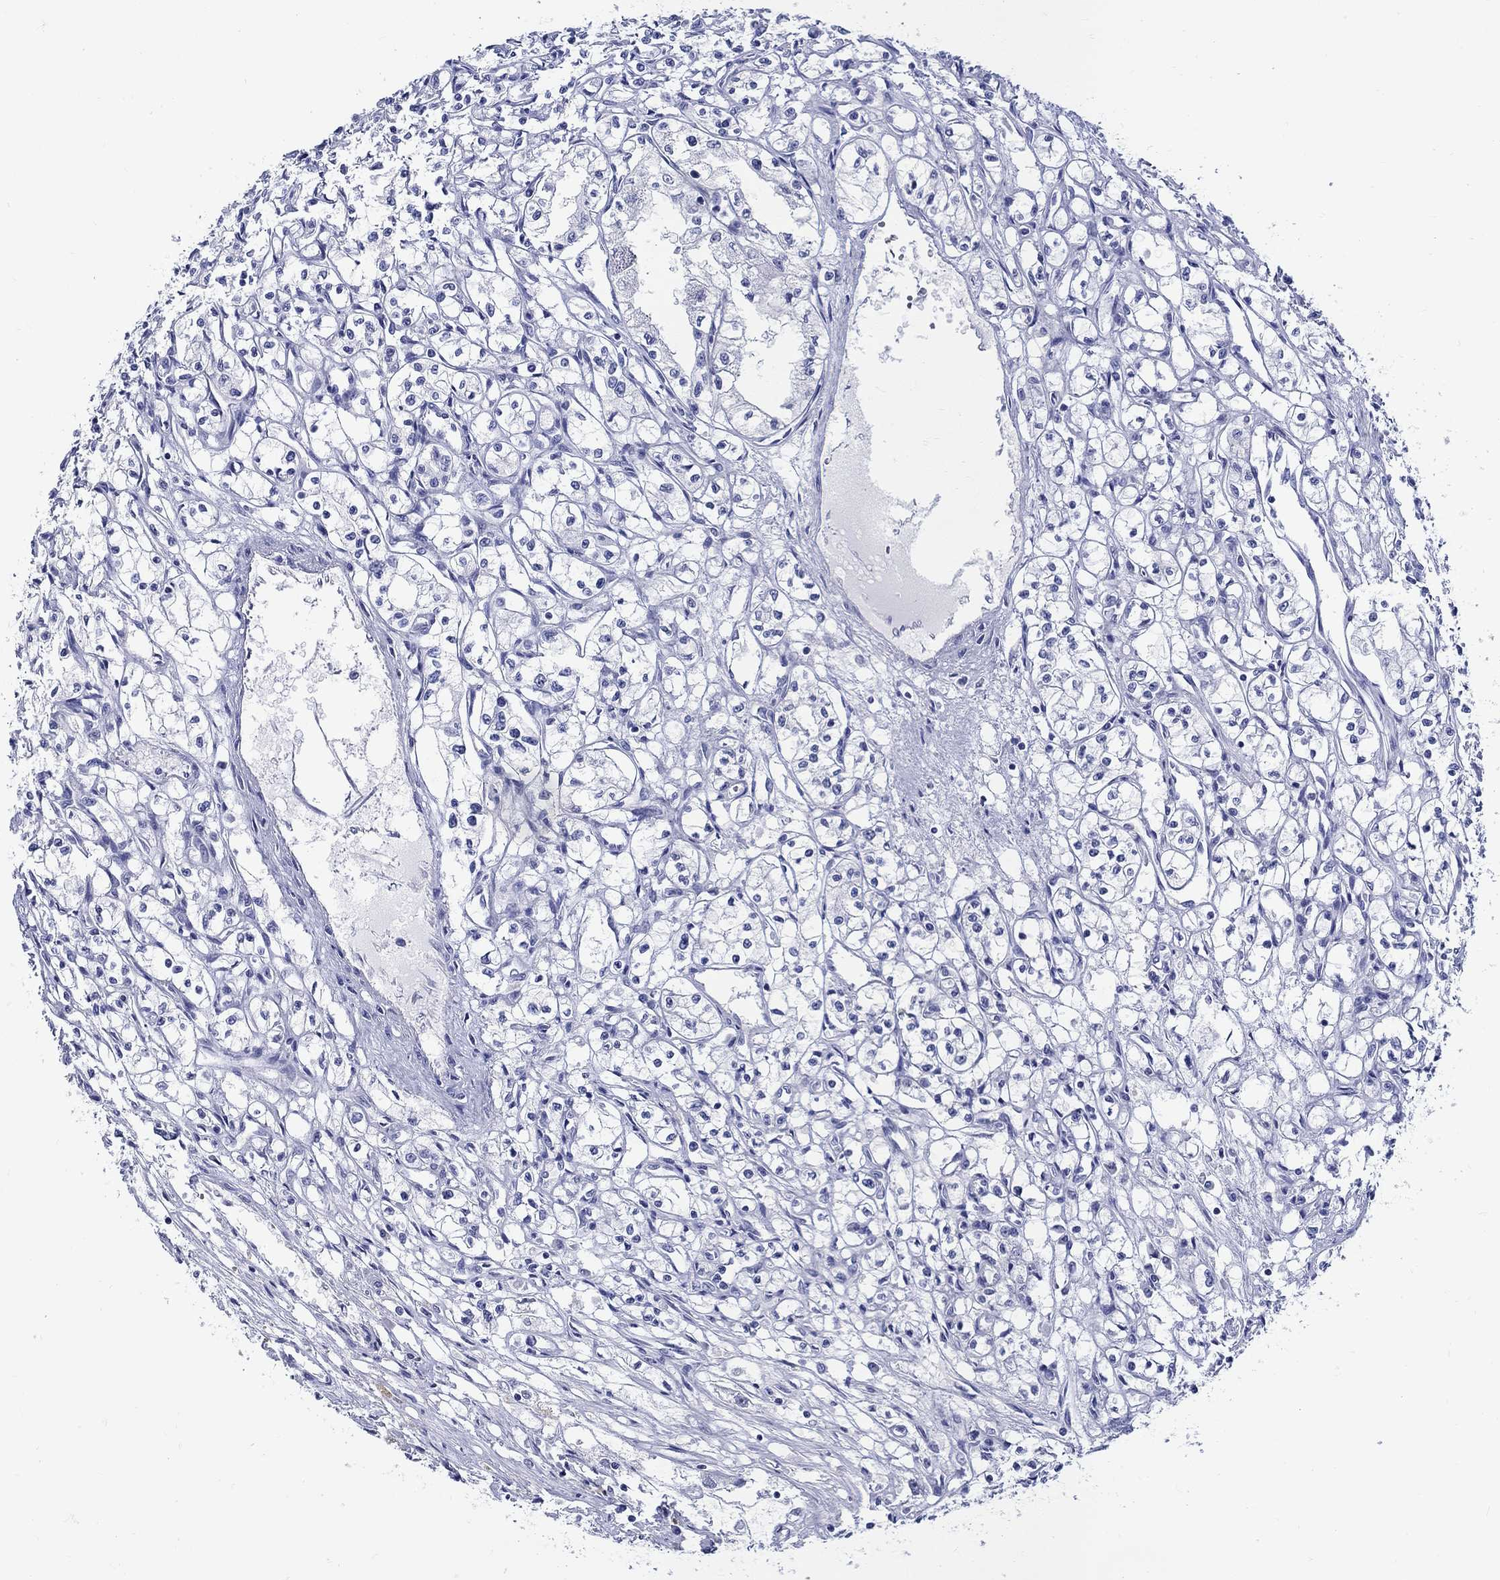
{"staining": {"intensity": "negative", "quantity": "none", "location": "none"}, "tissue": "renal cancer", "cell_type": "Tumor cells", "image_type": "cancer", "snomed": [{"axis": "morphology", "description": "Adenocarcinoma, NOS"}, {"axis": "topography", "description": "Kidney"}], "caption": "A high-resolution histopathology image shows immunohistochemistry (IHC) staining of adenocarcinoma (renal), which demonstrates no significant staining in tumor cells.", "gene": "CRYGS", "patient": {"sex": "male", "age": 56}}